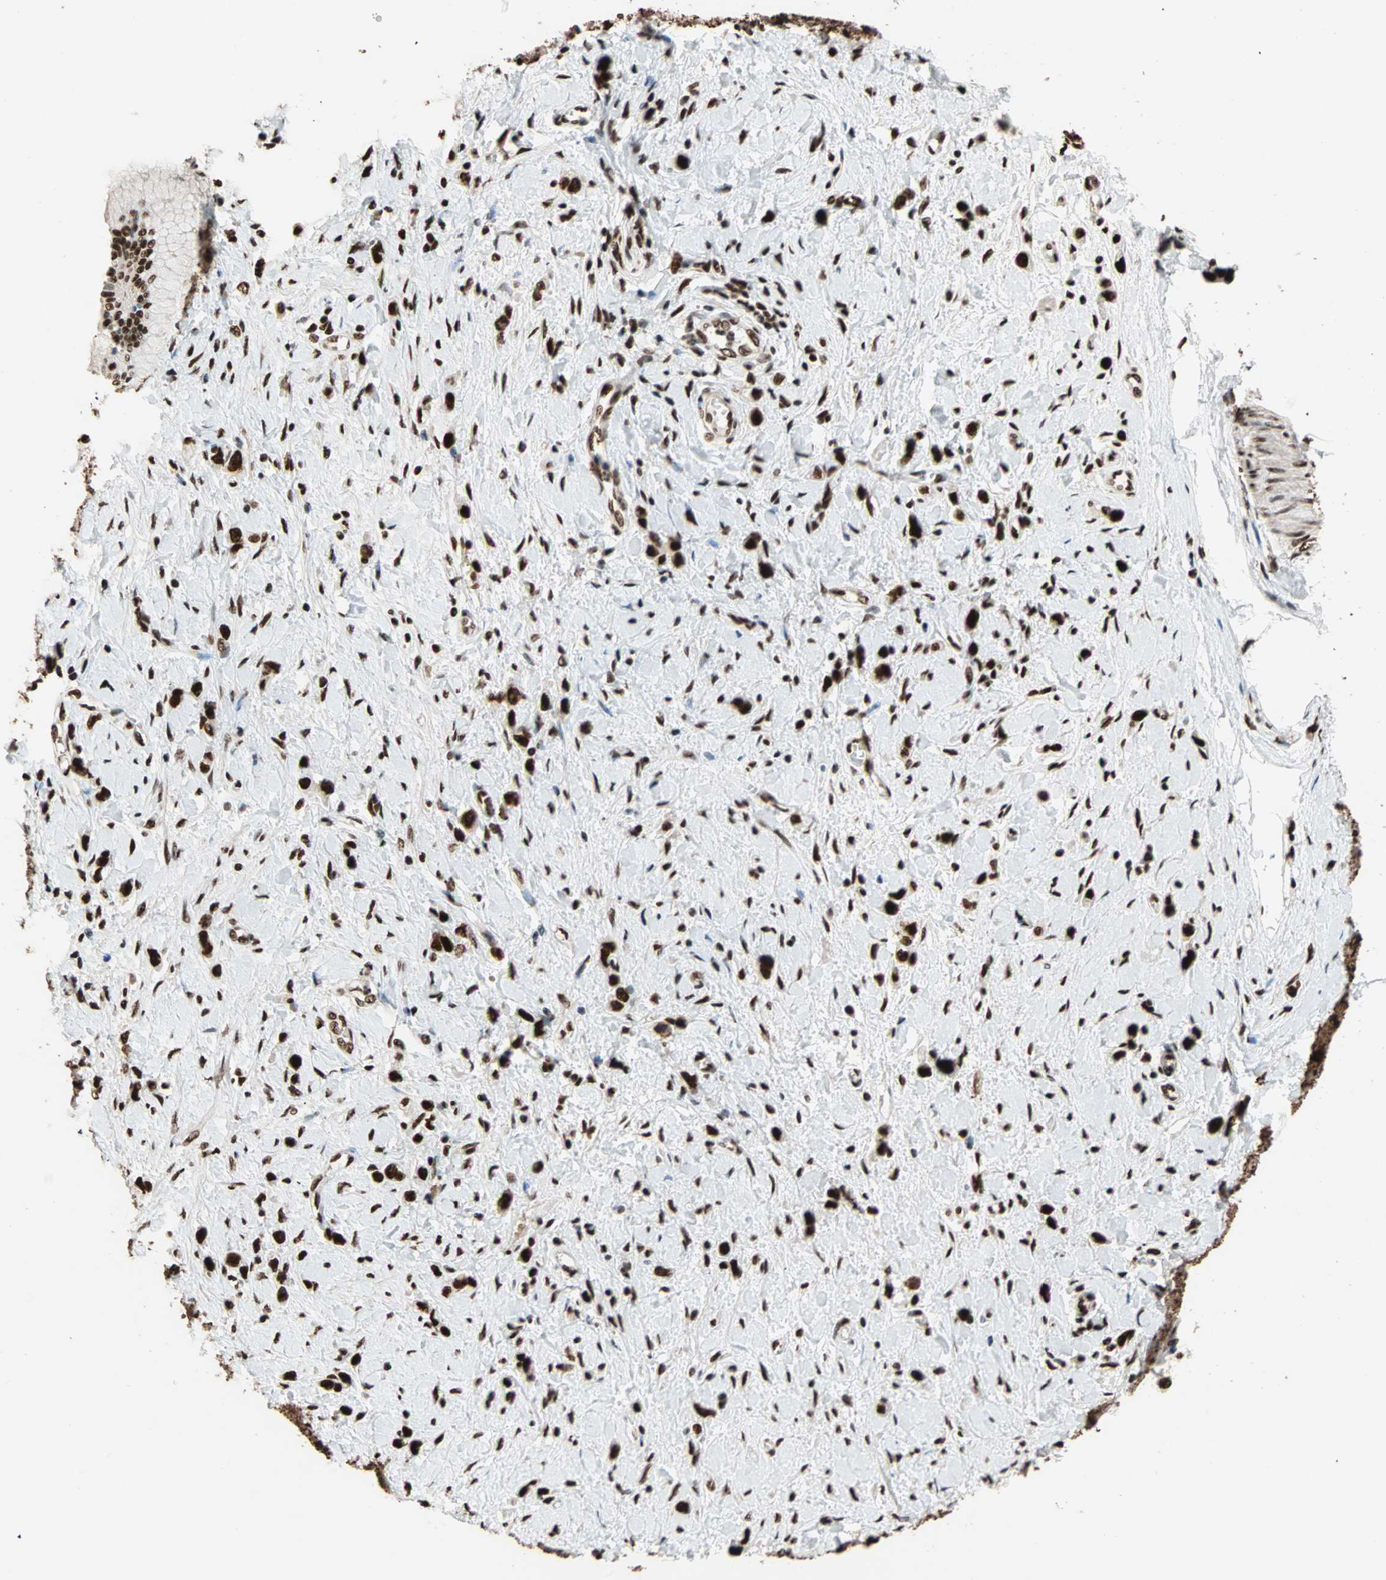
{"staining": {"intensity": "strong", "quantity": ">75%", "location": "nuclear"}, "tissue": "stomach cancer", "cell_type": "Tumor cells", "image_type": "cancer", "snomed": [{"axis": "morphology", "description": "Normal tissue, NOS"}, {"axis": "morphology", "description": "Adenocarcinoma, NOS"}, {"axis": "topography", "description": "Stomach, upper"}, {"axis": "topography", "description": "Stomach"}], "caption": "This micrograph reveals immunohistochemistry staining of human stomach cancer (adenocarcinoma), with high strong nuclear expression in about >75% of tumor cells.", "gene": "ILF2", "patient": {"sex": "female", "age": 65}}